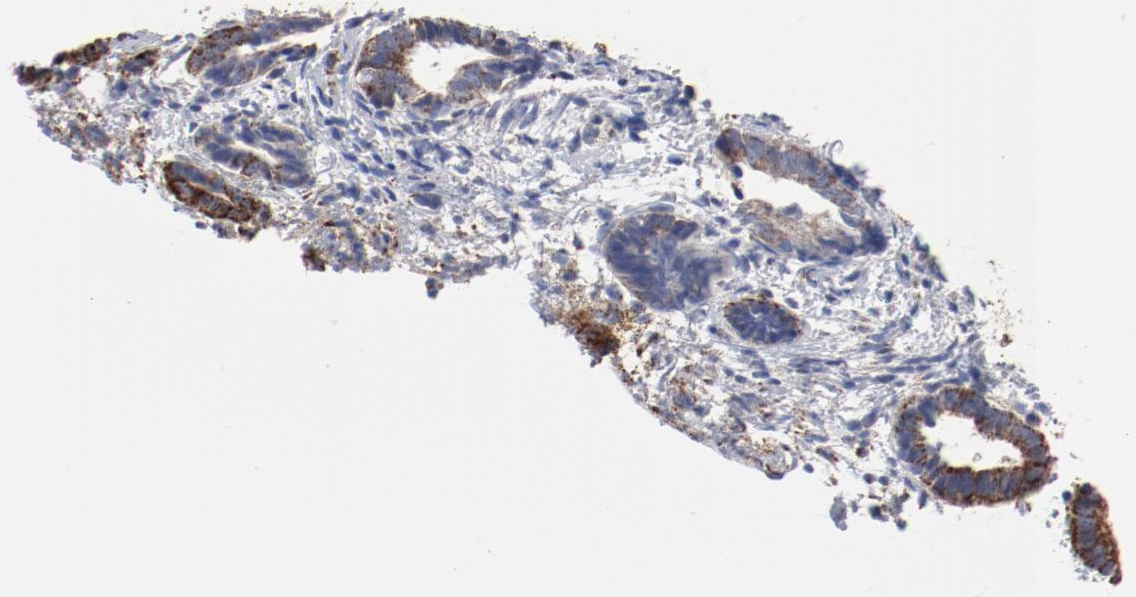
{"staining": {"intensity": "weak", "quantity": "<25%", "location": "cytoplasmic/membranous"}, "tissue": "endometrium", "cell_type": "Cells in endometrial stroma", "image_type": "normal", "snomed": [{"axis": "morphology", "description": "Normal tissue, NOS"}, {"axis": "topography", "description": "Smooth muscle"}, {"axis": "topography", "description": "Endometrium"}], "caption": "Cells in endometrial stroma show no significant protein expression in unremarkable endometrium. Nuclei are stained in blue.", "gene": "NDUFV2", "patient": {"sex": "female", "age": 57}}